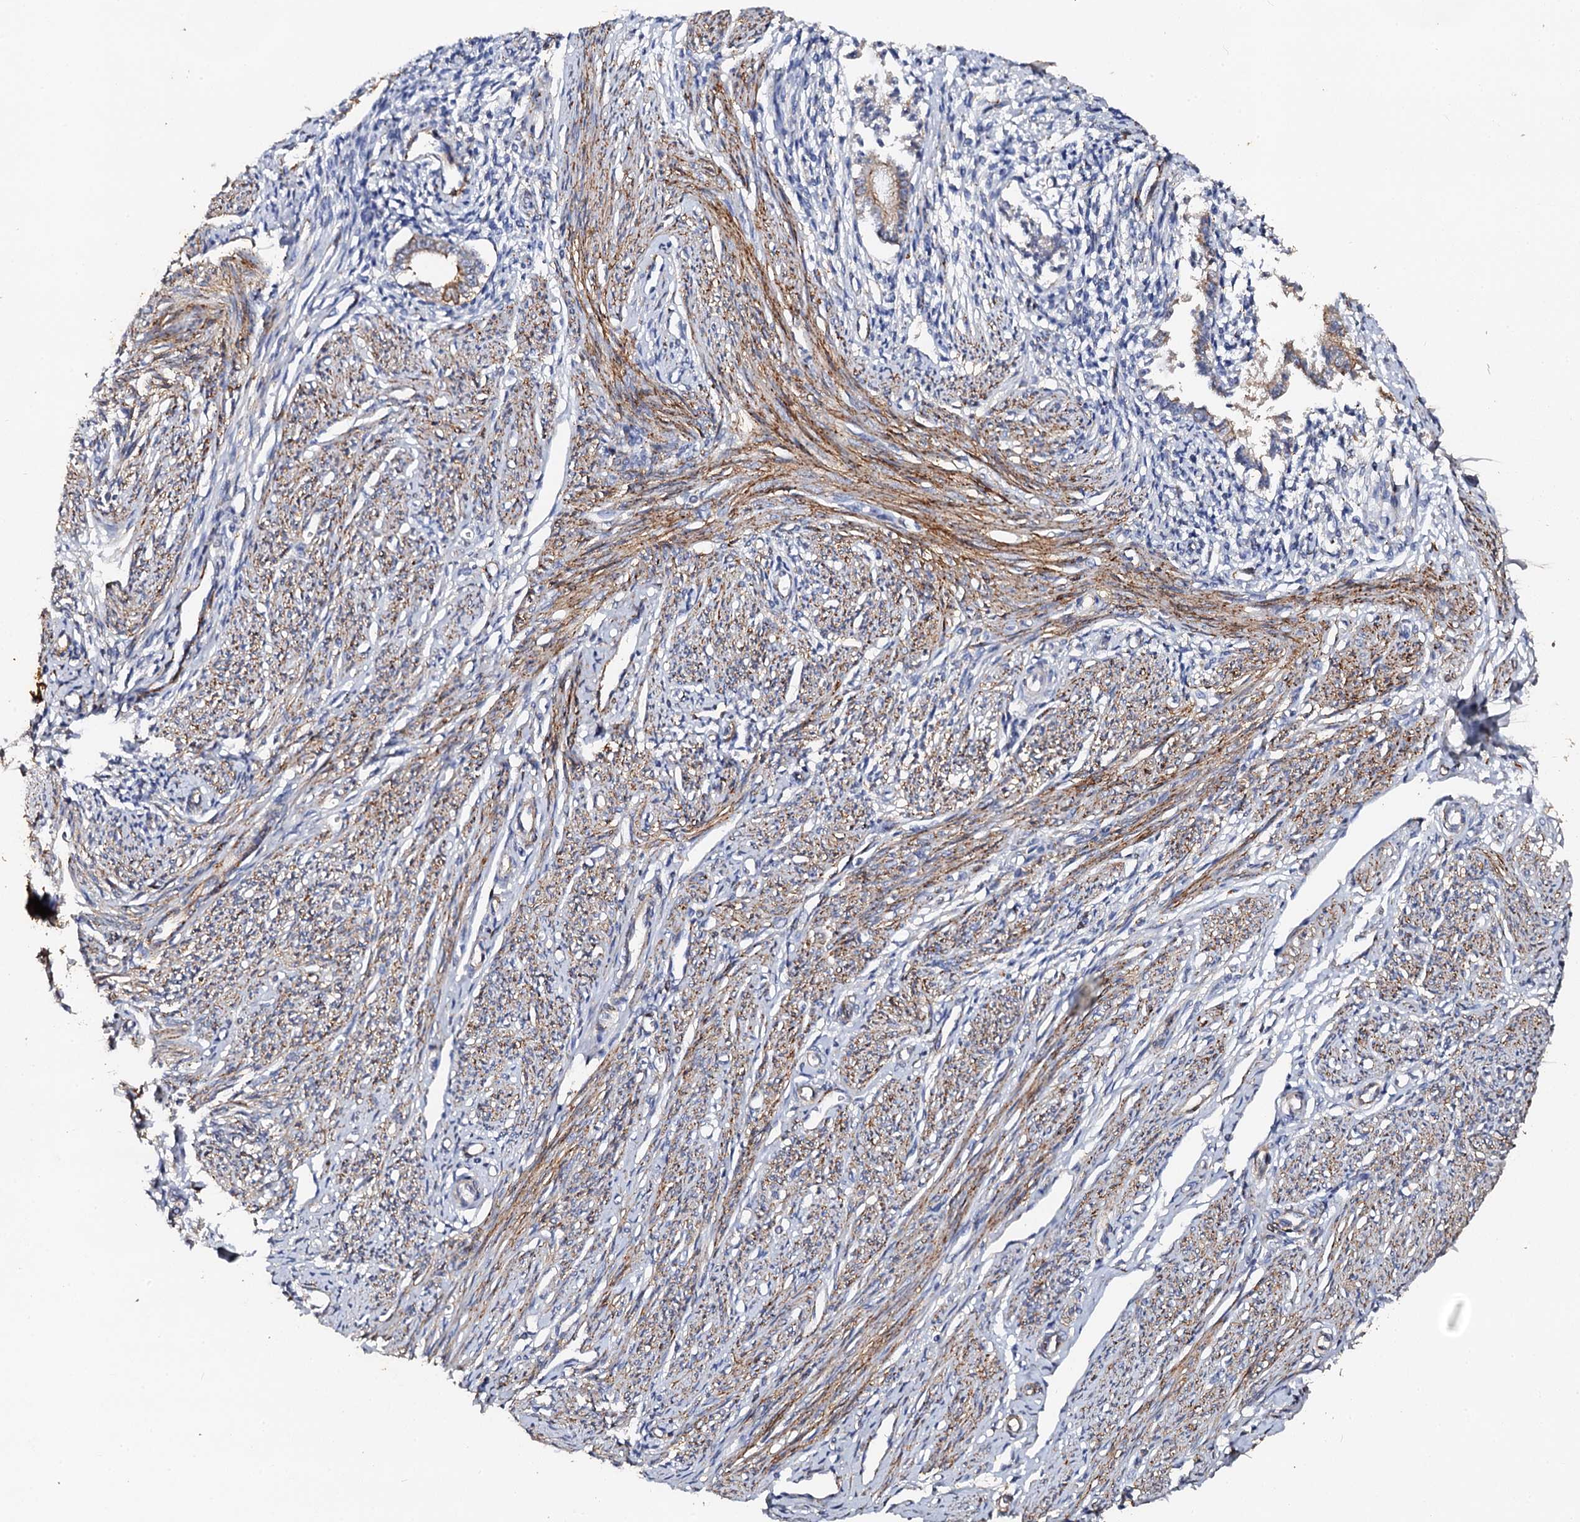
{"staining": {"intensity": "negative", "quantity": "none", "location": "none"}, "tissue": "endometrium", "cell_type": "Cells in endometrial stroma", "image_type": "normal", "snomed": [{"axis": "morphology", "description": "Normal tissue, NOS"}, {"axis": "topography", "description": "Endometrium"}], "caption": "Immunohistochemistry (IHC) image of normal endometrium: human endometrium stained with DAB (3,3'-diaminobenzidine) reveals no significant protein staining in cells in endometrial stroma.", "gene": "VPS36", "patient": {"sex": "female", "age": 56}}